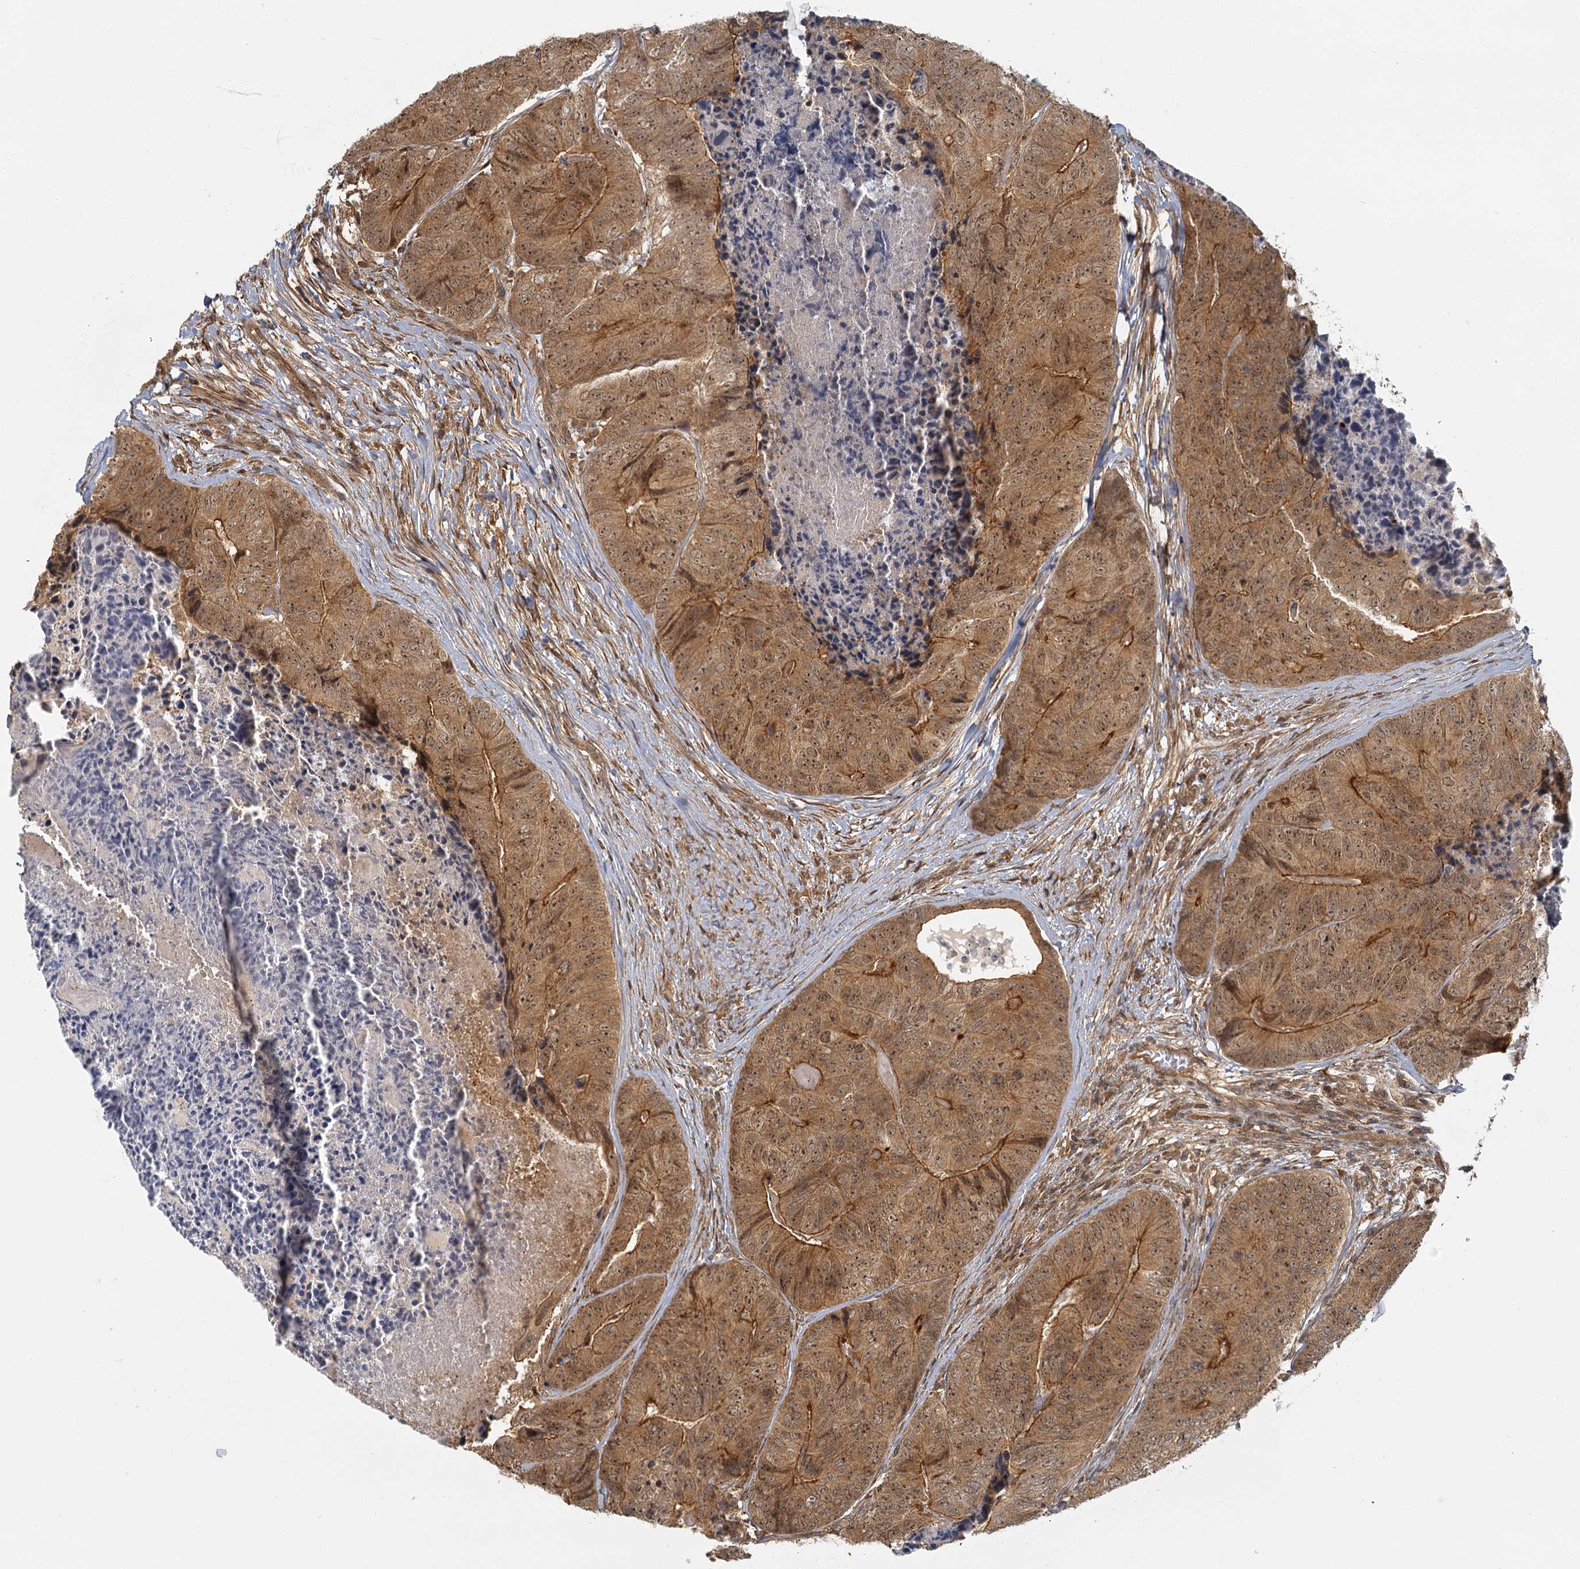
{"staining": {"intensity": "moderate", "quantity": ">75%", "location": "cytoplasmic/membranous,nuclear"}, "tissue": "colorectal cancer", "cell_type": "Tumor cells", "image_type": "cancer", "snomed": [{"axis": "morphology", "description": "Adenocarcinoma, NOS"}, {"axis": "topography", "description": "Colon"}], "caption": "Immunohistochemistry (IHC) histopathology image of neoplastic tissue: colorectal cancer stained using IHC exhibits medium levels of moderate protein expression localized specifically in the cytoplasmic/membranous and nuclear of tumor cells, appearing as a cytoplasmic/membranous and nuclear brown color.", "gene": "ZNF549", "patient": {"sex": "female", "age": 67}}